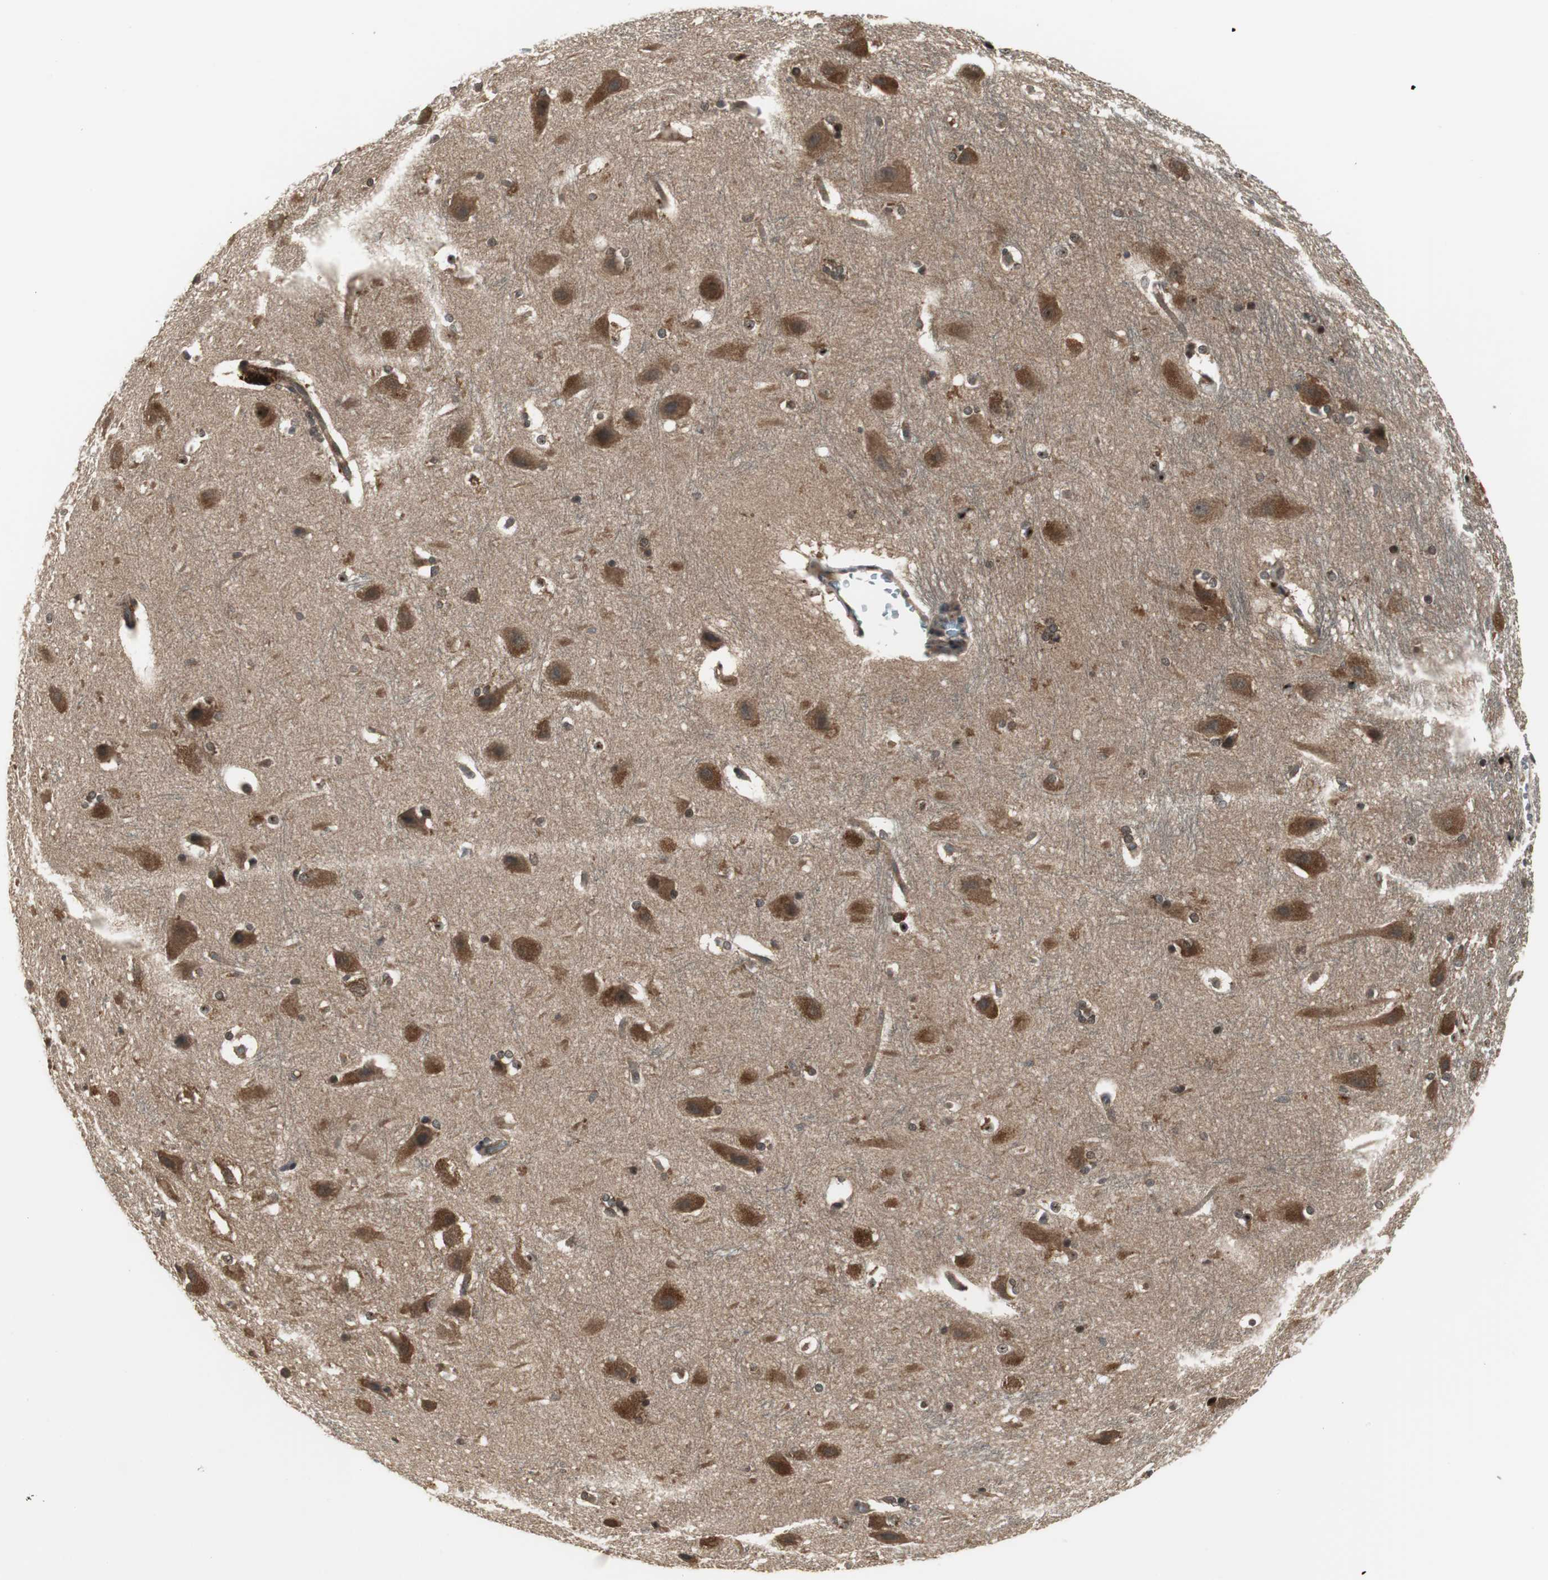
{"staining": {"intensity": "moderate", "quantity": ">75%", "location": "cytoplasmic/membranous,nuclear"}, "tissue": "hippocampus", "cell_type": "Glial cells", "image_type": "normal", "snomed": [{"axis": "morphology", "description": "Normal tissue, NOS"}, {"axis": "topography", "description": "Hippocampus"}], "caption": "High-power microscopy captured an IHC image of unremarkable hippocampus, revealing moderate cytoplasmic/membranous,nuclear staining in approximately >75% of glial cells. (DAB (3,3'-diaminobenzidine) = brown stain, brightfield microscopy at high magnification).", "gene": "PFDN1", "patient": {"sex": "female", "age": 19}}